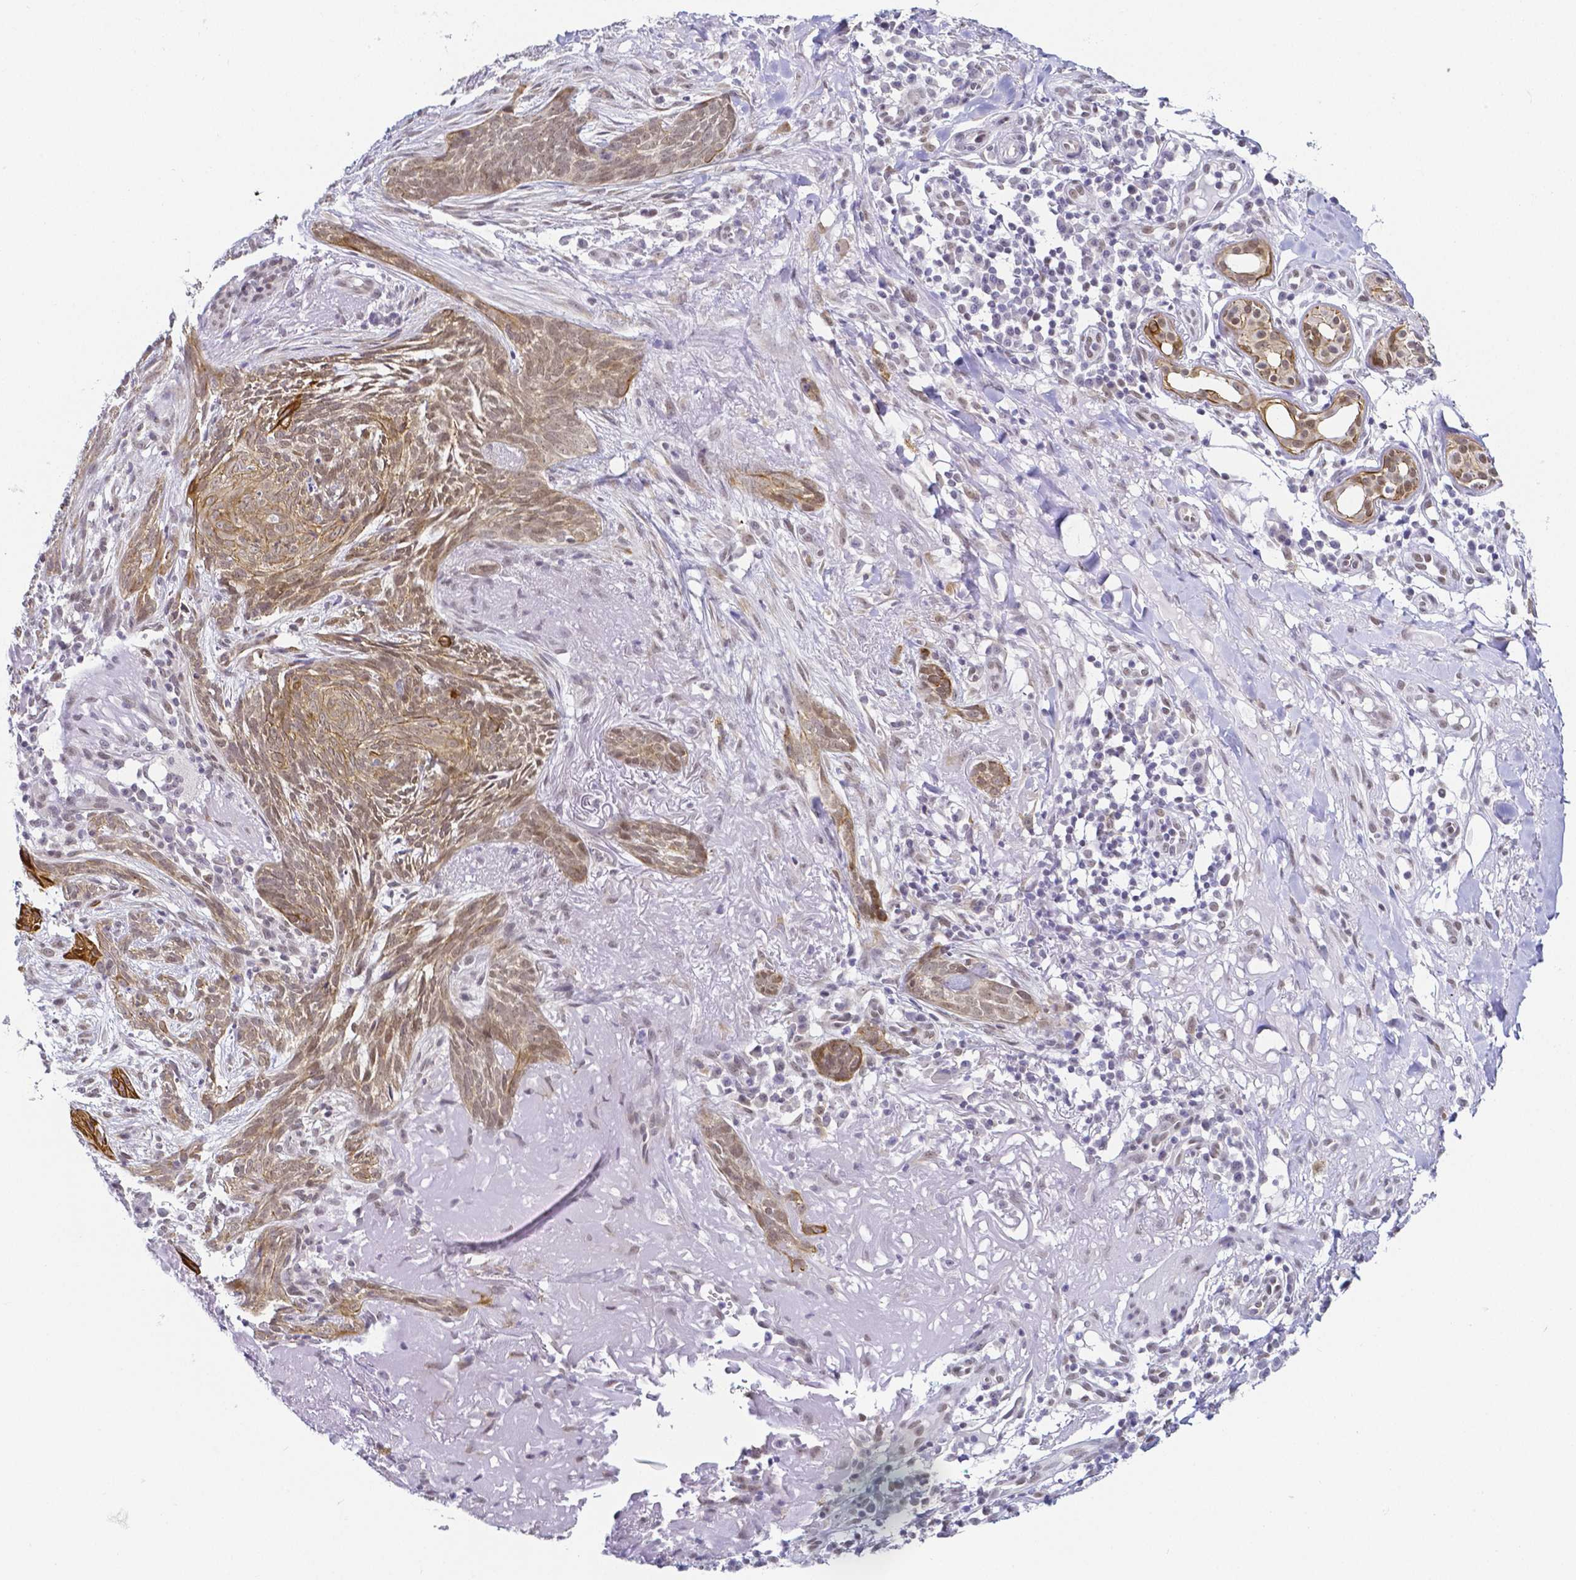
{"staining": {"intensity": "moderate", "quantity": ">75%", "location": "nuclear"}, "tissue": "skin cancer", "cell_type": "Tumor cells", "image_type": "cancer", "snomed": [{"axis": "morphology", "description": "Basal cell carcinoma"}, {"axis": "topography", "description": "Skin"}], "caption": "Basal cell carcinoma (skin) stained for a protein (brown) displays moderate nuclear positive positivity in about >75% of tumor cells.", "gene": "FAM83G", "patient": {"sex": "female", "age": 93}}